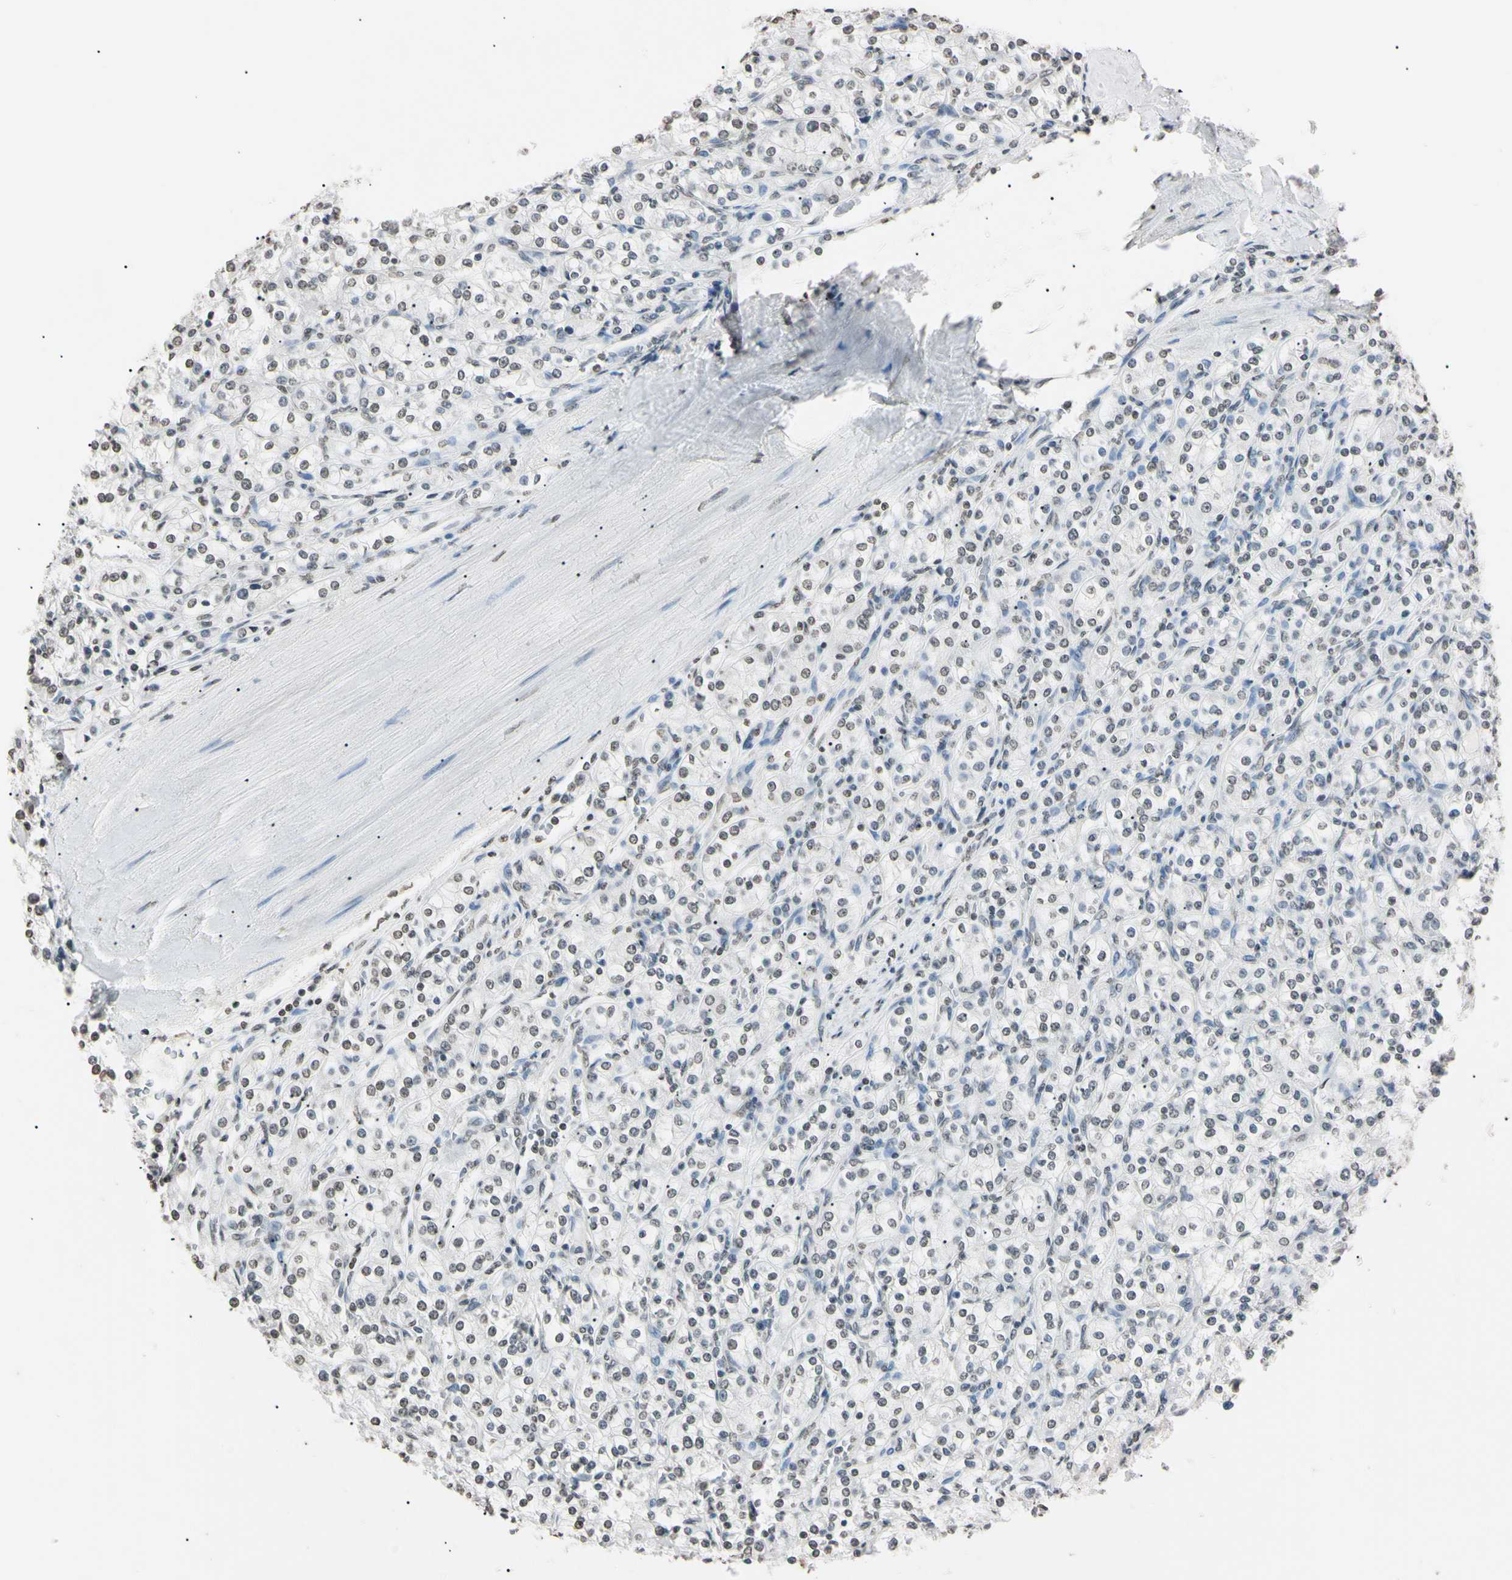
{"staining": {"intensity": "weak", "quantity": "25%-75%", "location": "nuclear"}, "tissue": "renal cancer", "cell_type": "Tumor cells", "image_type": "cancer", "snomed": [{"axis": "morphology", "description": "Adenocarcinoma, NOS"}, {"axis": "topography", "description": "Kidney"}], "caption": "A brown stain labels weak nuclear staining of a protein in human adenocarcinoma (renal) tumor cells.", "gene": "CDC45", "patient": {"sex": "male", "age": 77}}